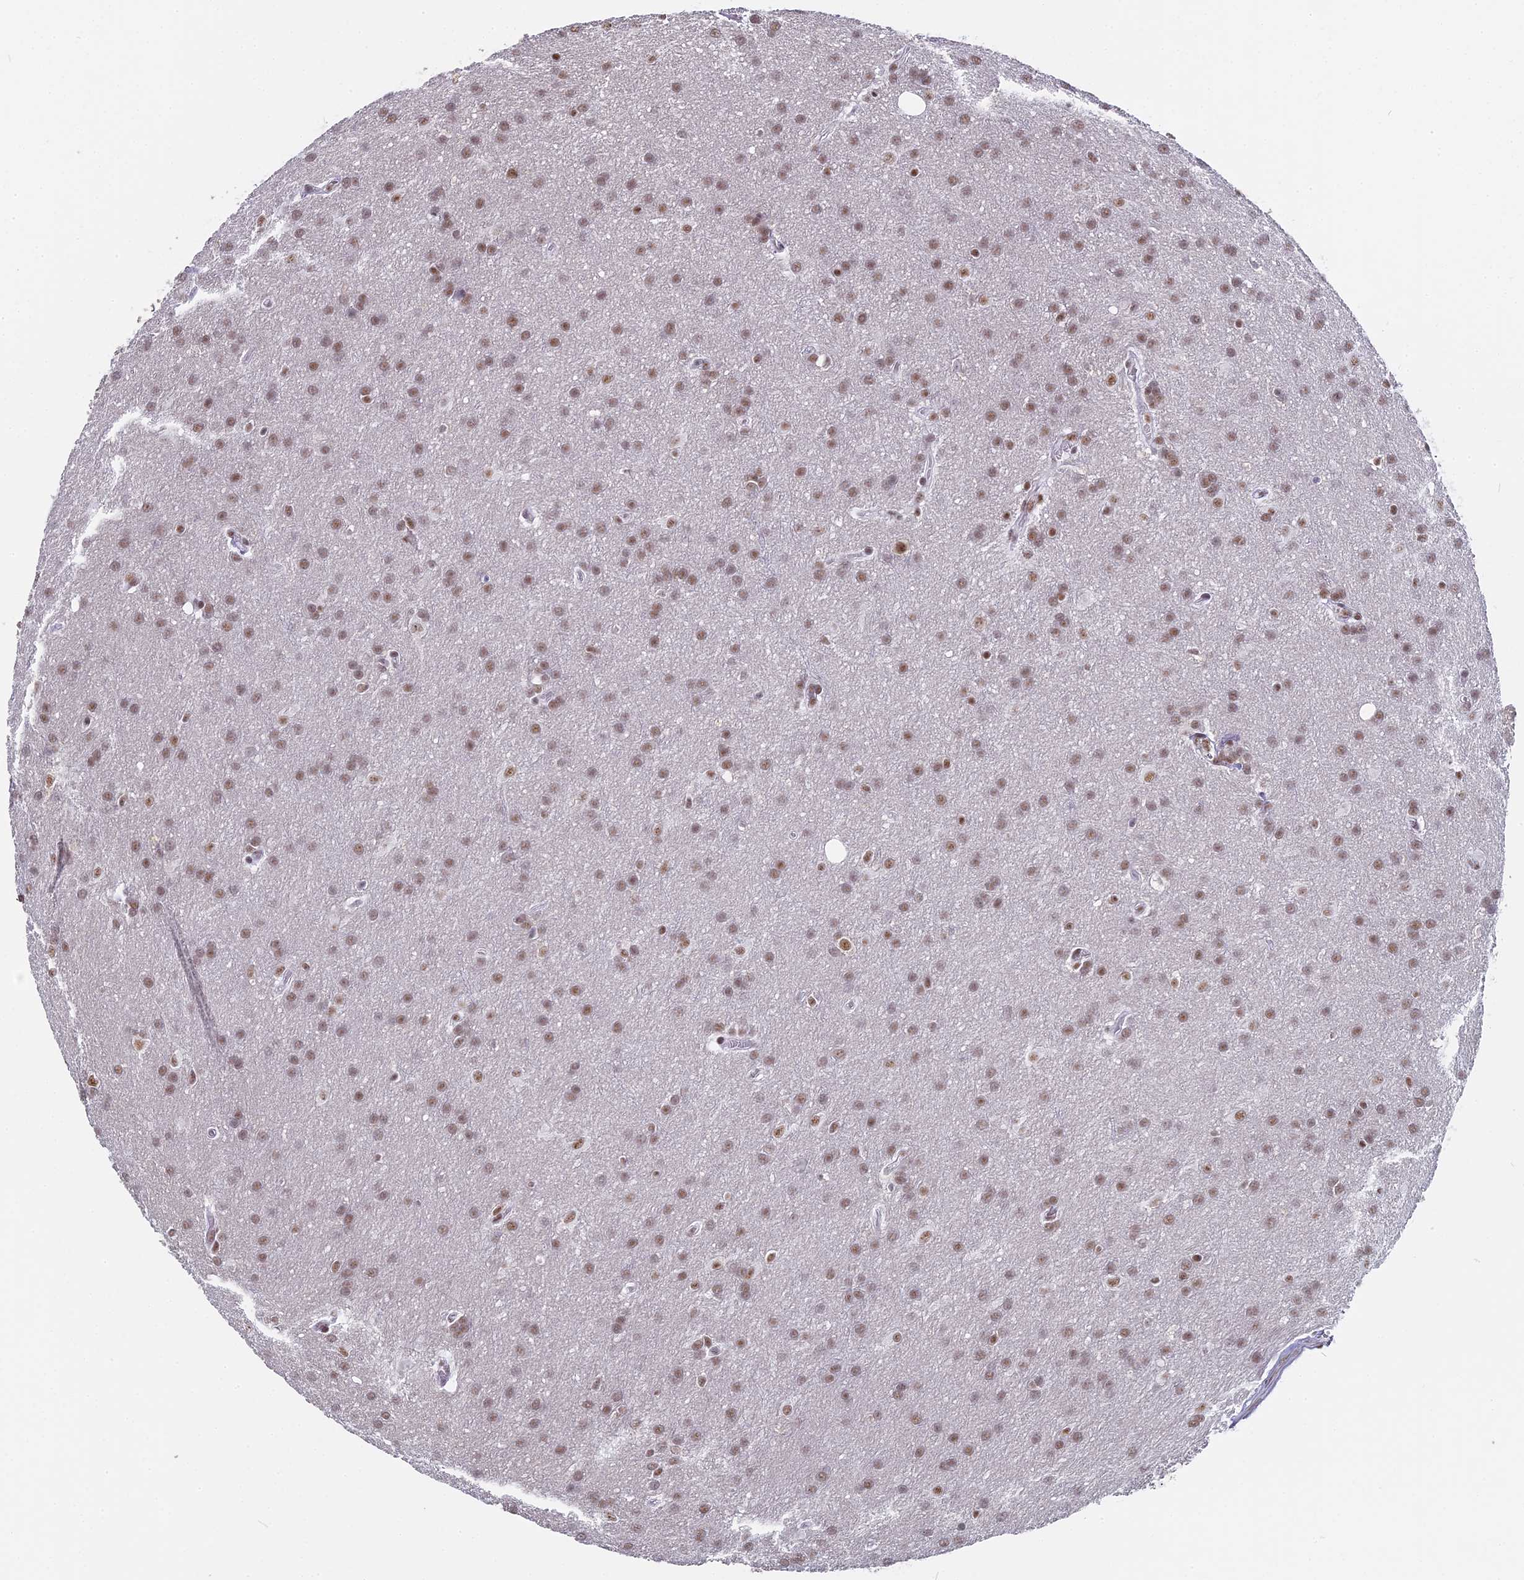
{"staining": {"intensity": "moderate", "quantity": ">75%", "location": "nuclear"}, "tissue": "glioma", "cell_type": "Tumor cells", "image_type": "cancer", "snomed": [{"axis": "morphology", "description": "Glioma, malignant, Low grade"}, {"axis": "topography", "description": "Brain"}], "caption": "The photomicrograph shows staining of low-grade glioma (malignant), revealing moderate nuclear protein staining (brown color) within tumor cells.", "gene": "CD2BP2", "patient": {"sex": "female", "age": 32}}